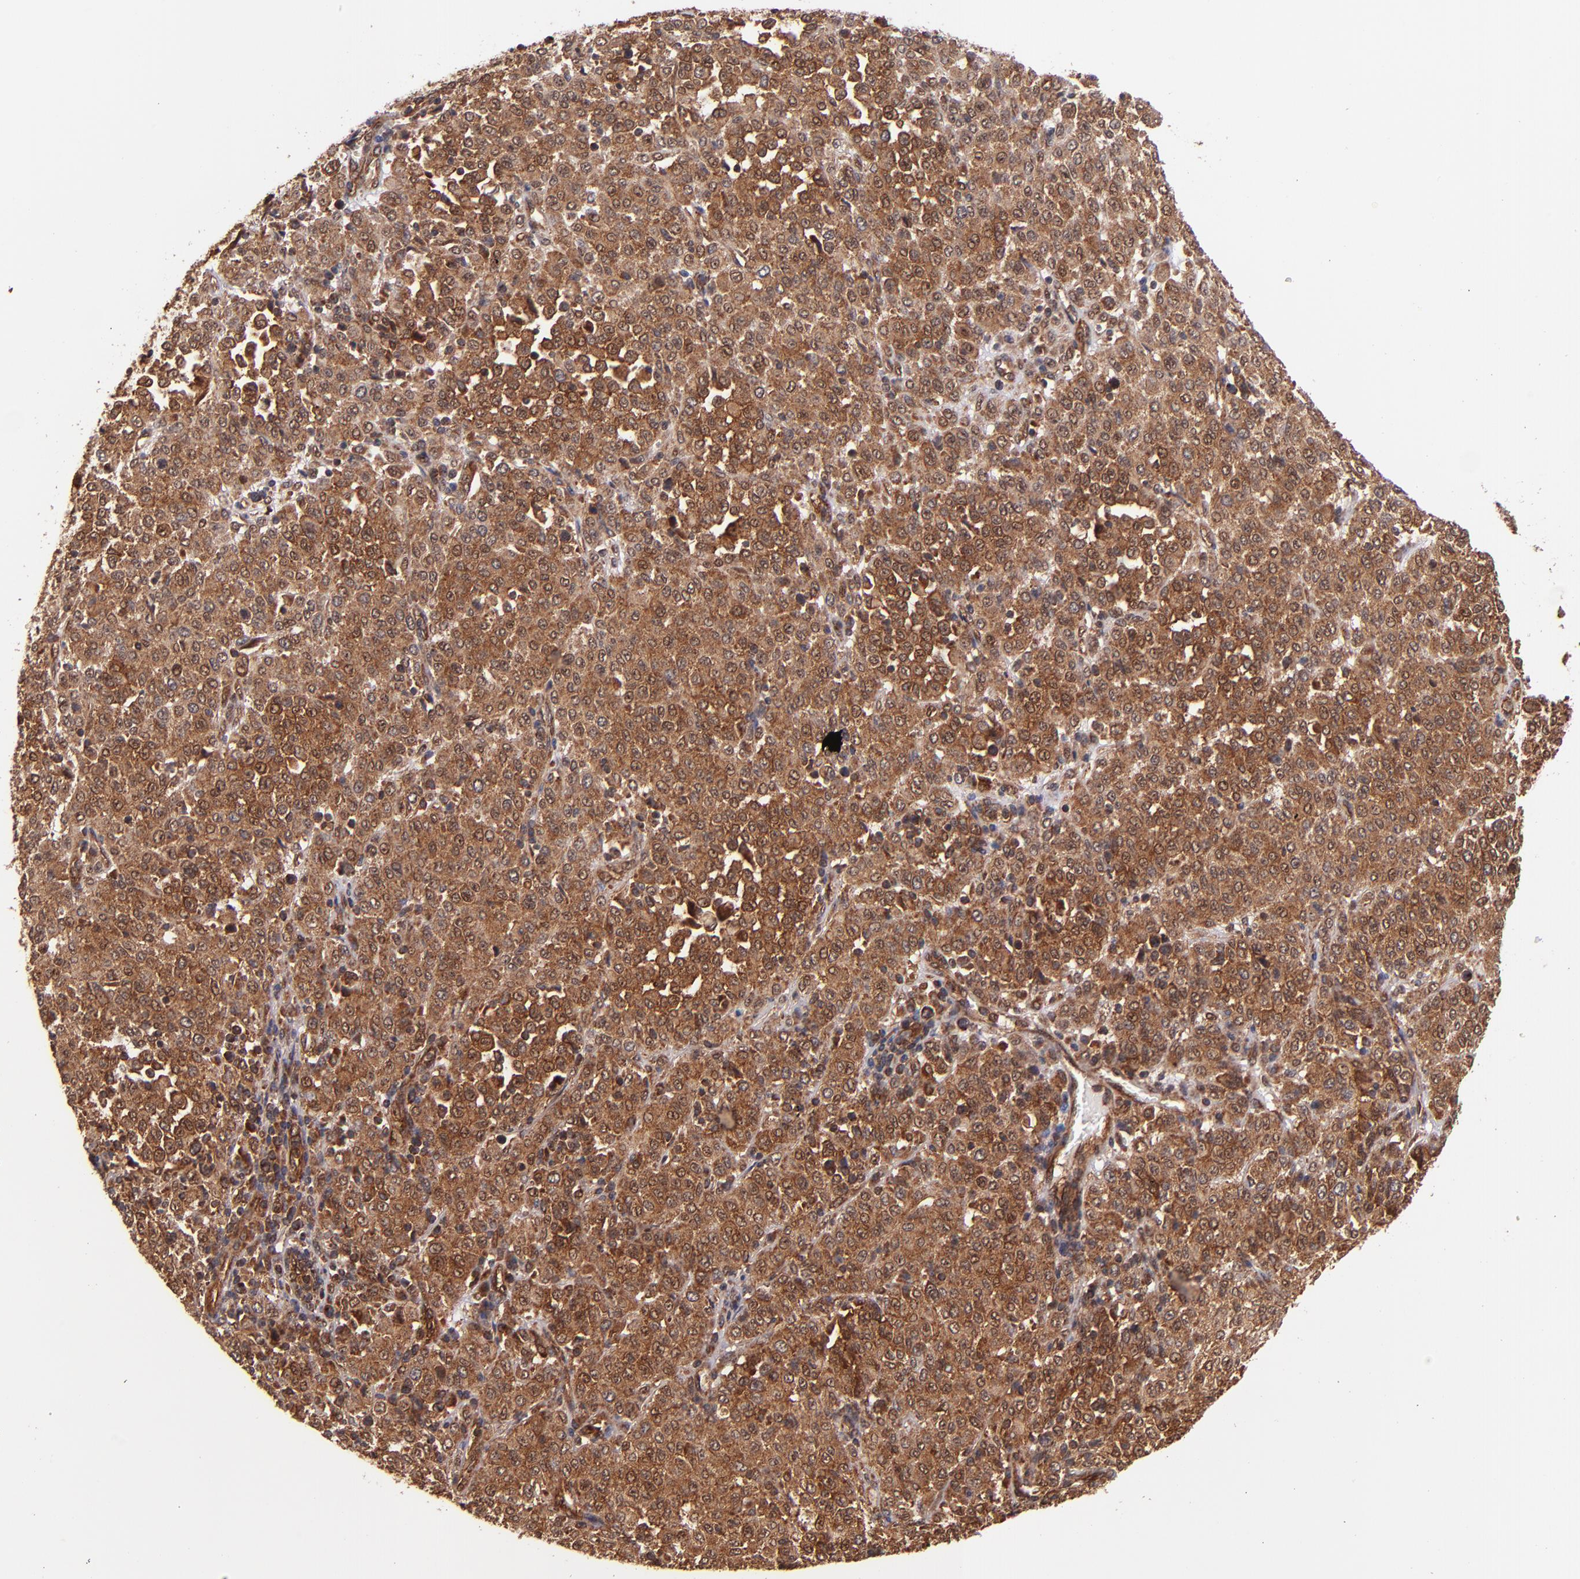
{"staining": {"intensity": "strong", "quantity": ">75%", "location": "cytoplasmic/membranous"}, "tissue": "melanoma", "cell_type": "Tumor cells", "image_type": "cancer", "snomed": [{"axis": "morphology", "description": "Malignant melanoma, Metastatic site"}, {"axis": "topography", "description": "Pancreas"}], "caption": "Tumor cells display high levels of strong cytoplasmic/membranous positivity in approximately >75% of cells in malignant melanoma (metastatic site).", "gene": "STX8", "patient": {"sex": "female", "age": 30}}